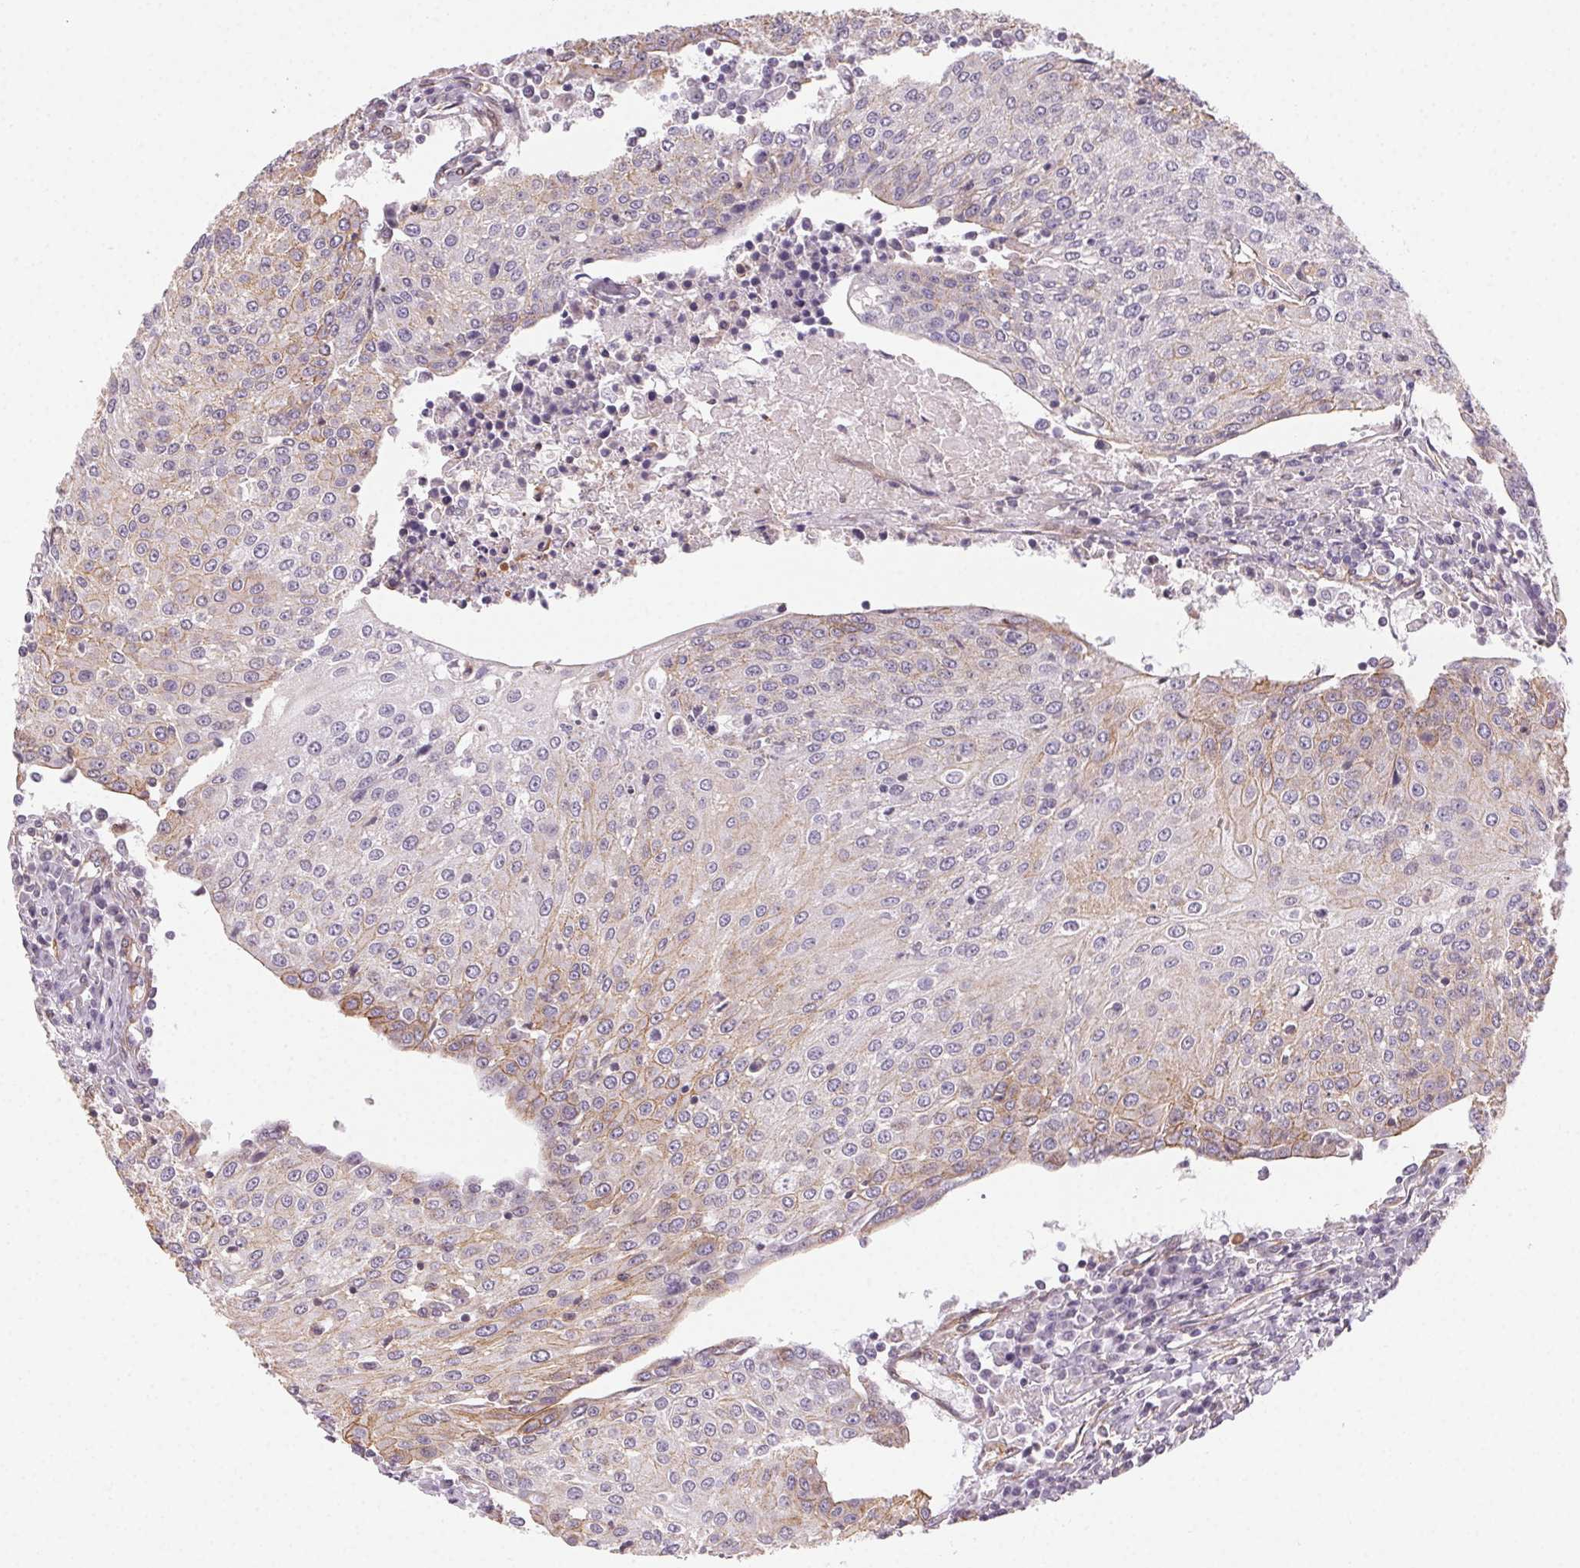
{"staining": {"intensity": "weak", "quantity": "<25%", "location": "cytoplasmic/membranous"}, "tissue": "urothelial cancer", "cell_type": "Tumor cells", "image_type": "cancer", "snomed": [{"axis": "morphology", "description": "Urothelial carcinoma, High grade"}, {"axis": "topography", "description": "Urinary bladder"}], "caption": "An image of high-grade urothelial carcinoma stained for a protein exhibits no brown staining in tumor cells. The staining is performed using DAB brown chromogen with nuclei counter-stained in using hematoxylin.", "gene": "PLA2G4F", "patient": {"sex": "female", "age": 85}}